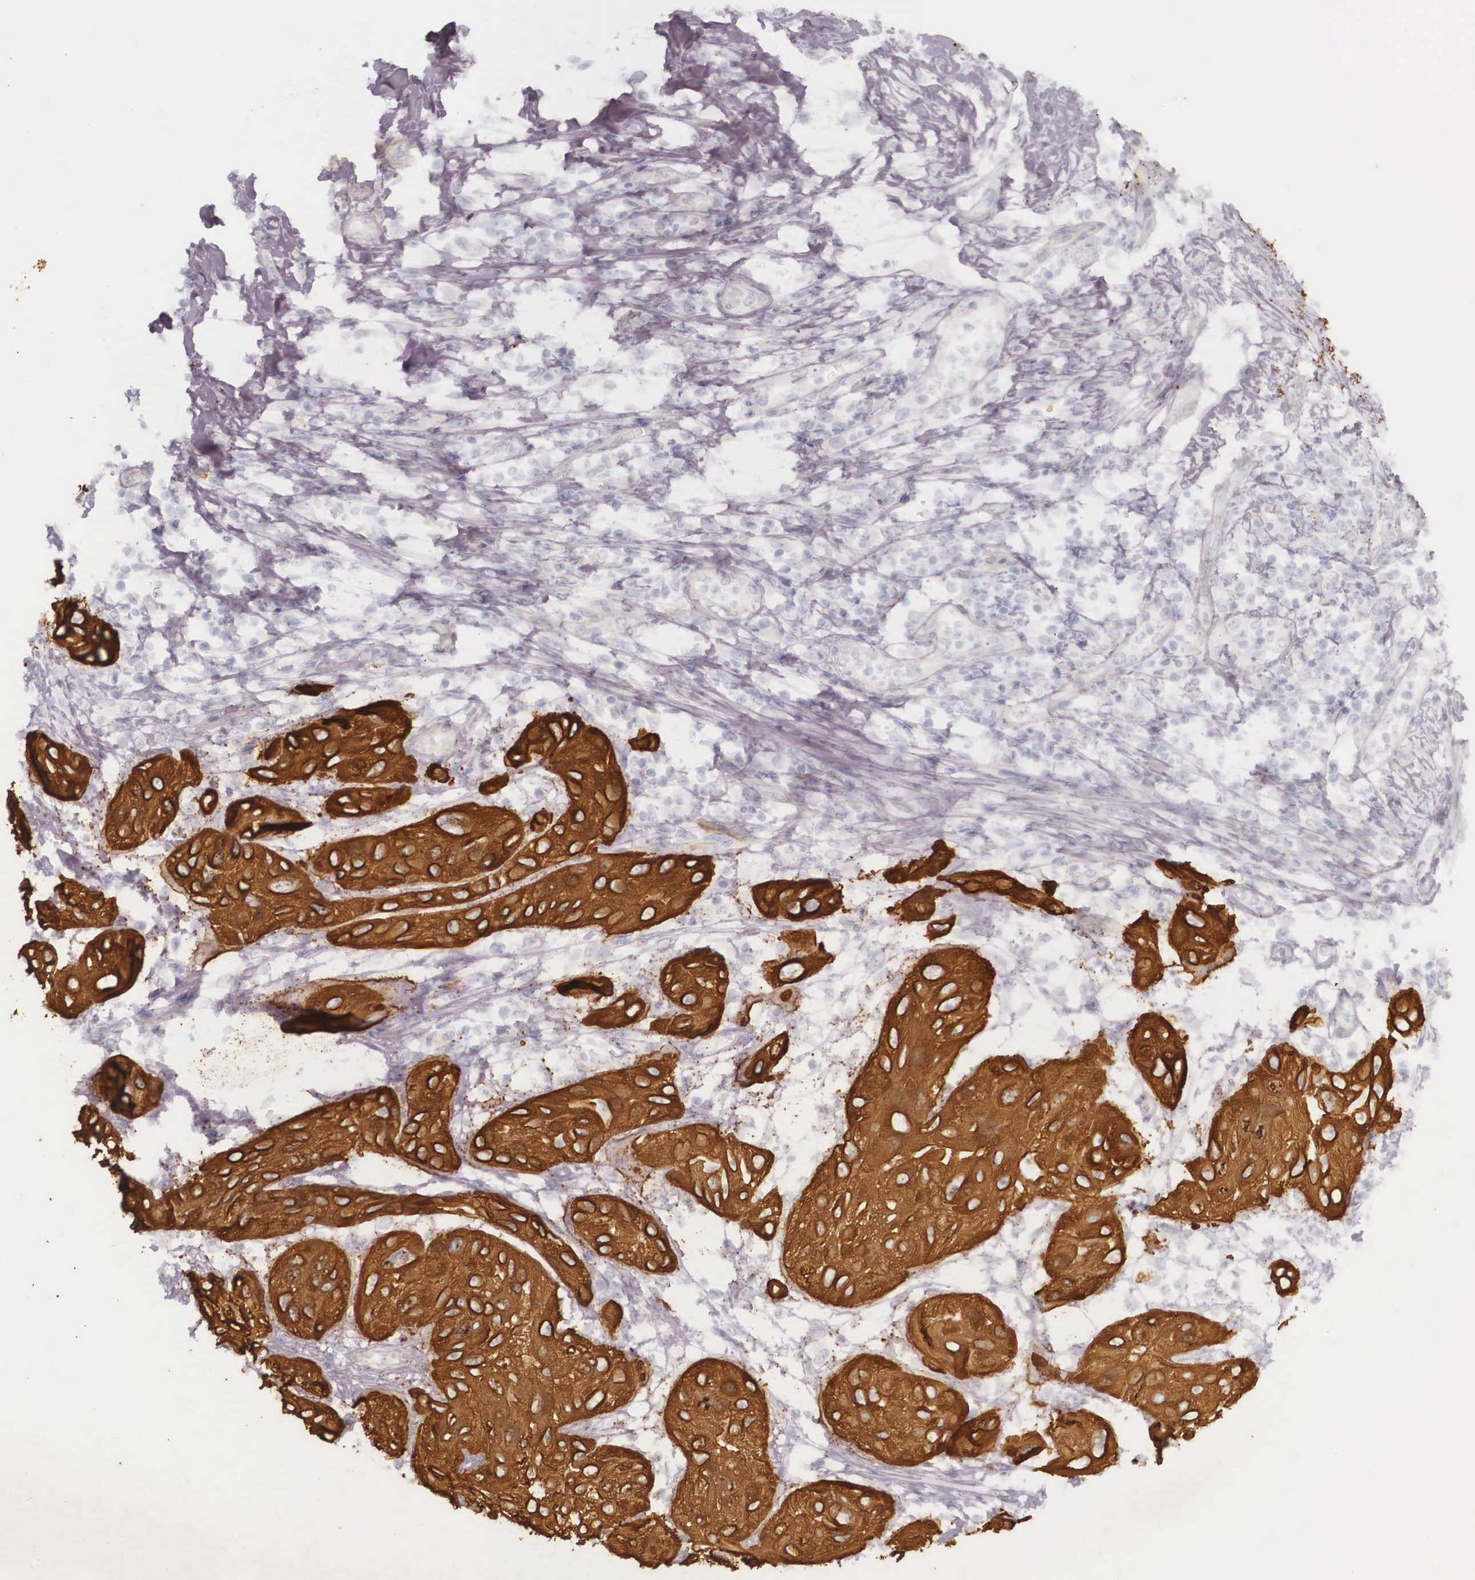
{"staining": {"intensity": "strong", "quantity": ">75%", "location": "cytoplasmic/membranous"}, "tissue": "skin cancer", "cell_type": "Tumor cells", "image_type": "cancer", "snomed": [{"axis": "morphology", "description": "Squamous cell carcinoma, NOS"}, {"axis": "topography", "description": "Skin"}, {"axis": "topography", "description": "Anal"}], "caption": "Immunohistochemistry of skin cancer exhibits high levels of strong cytoplasmic/membranous expression in about >75% of tumor cells. (DAB = brown stain, brightfield microscopy at high magnification).", "gene": "KRT14", "patient": {"sex": "male", "age": 61}}